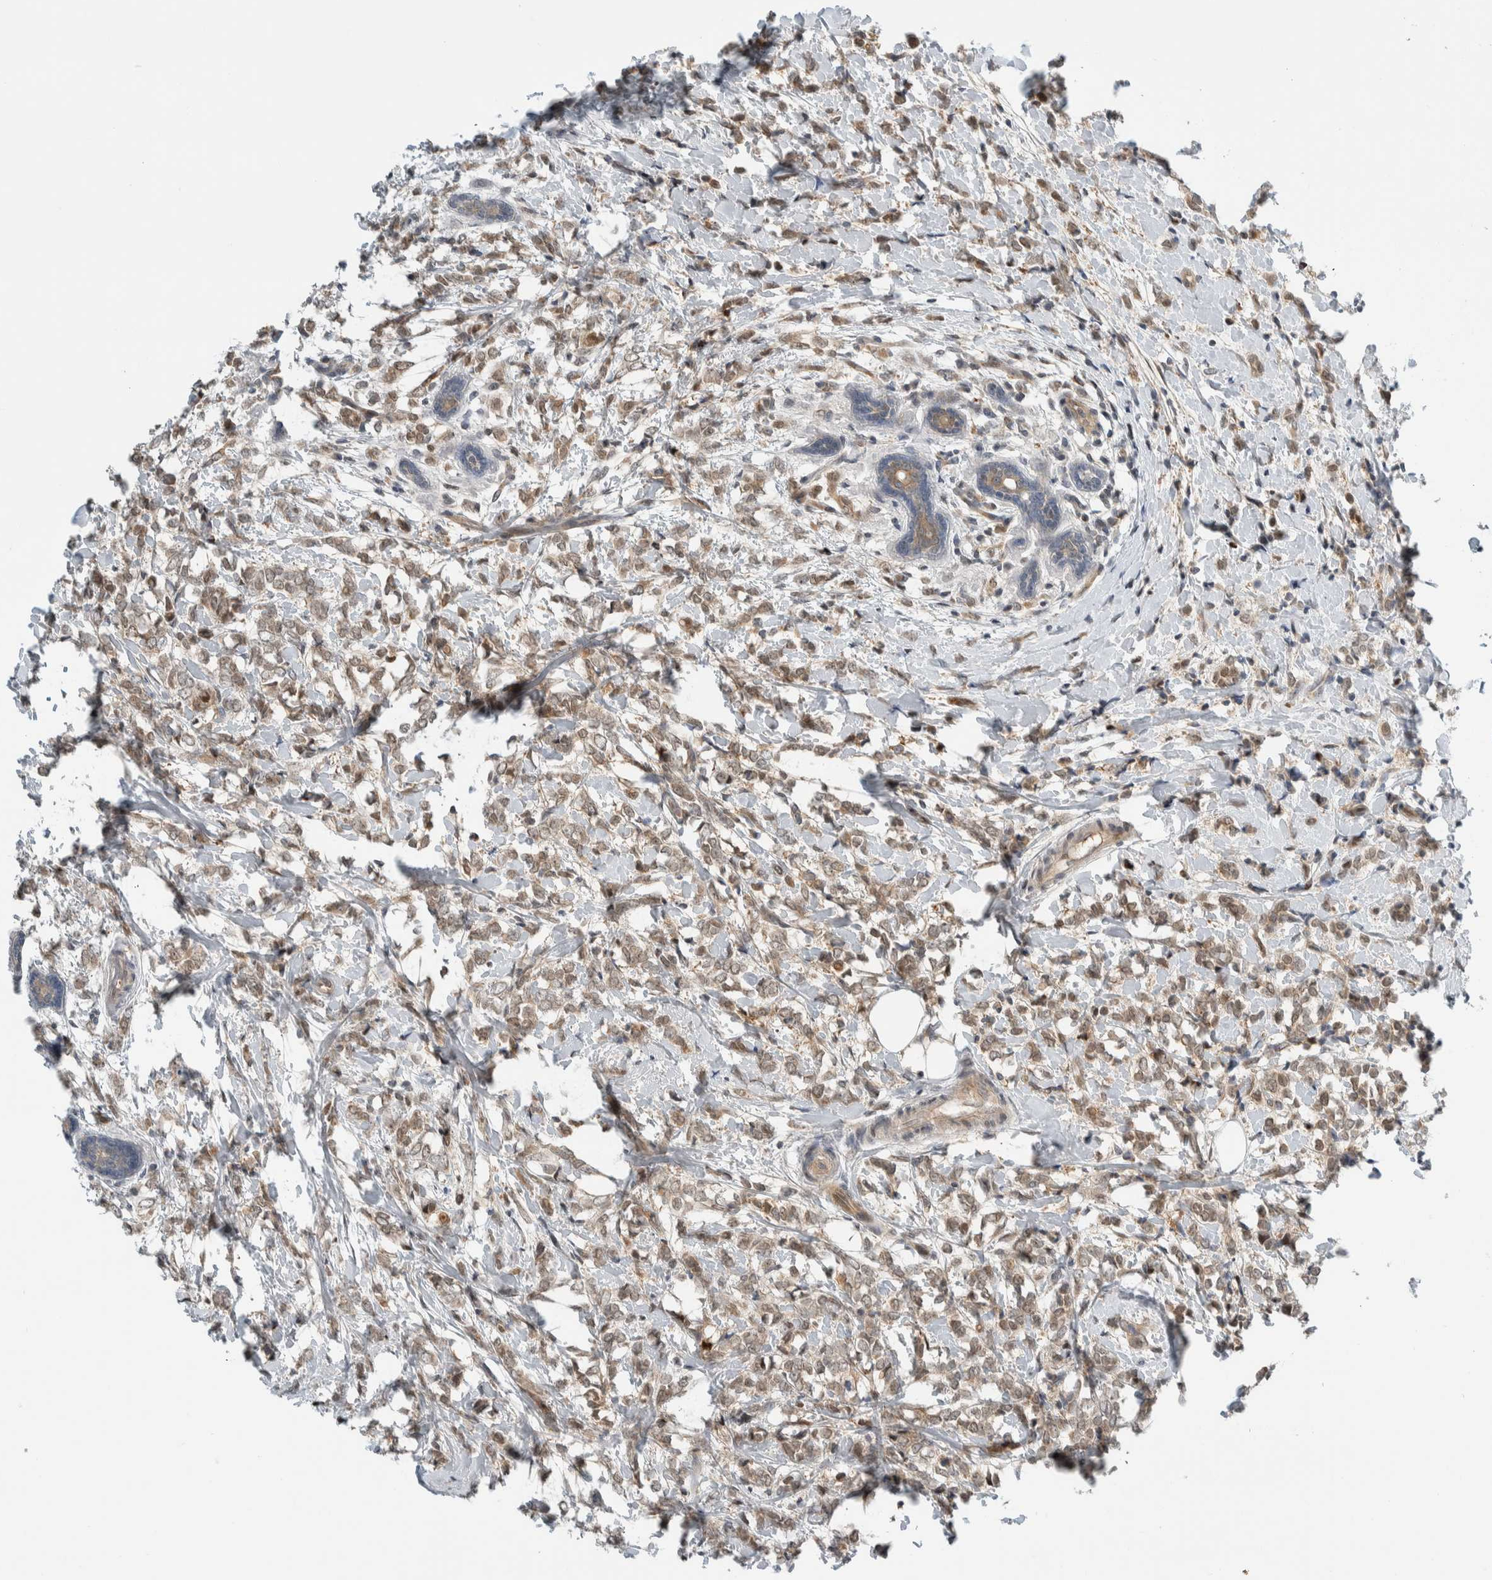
{"staining": {"intensity": "weak", "quantity": ">75%", "location": "cytoplasmic/membranous"}, "tissue": "breast cancer", "cell_type": "Tumor cells", "image_type": "cancer", "snomed": [{"axis": "morphology", "description": "Normal tissue, NOS"}, {"axis": "morphology", "description": "Lobular carcinoma"}, {"axis": "topography", "description": "Breast"}], "caption": "Protein analysis of lobular carcinoma (breast) tissue displays weak cytoplasmic/membranous expression in approximately >75% of tumor cells. The staining was performed using DAB (3,3'-diaminobenzidine) to visualize the protein expression in brown, while the nuclei were stained in blue with hematoxylin (Magnification: 20x).", "gene": "NCR3LG1", "patient": {"sex": "female", "age": 47}}